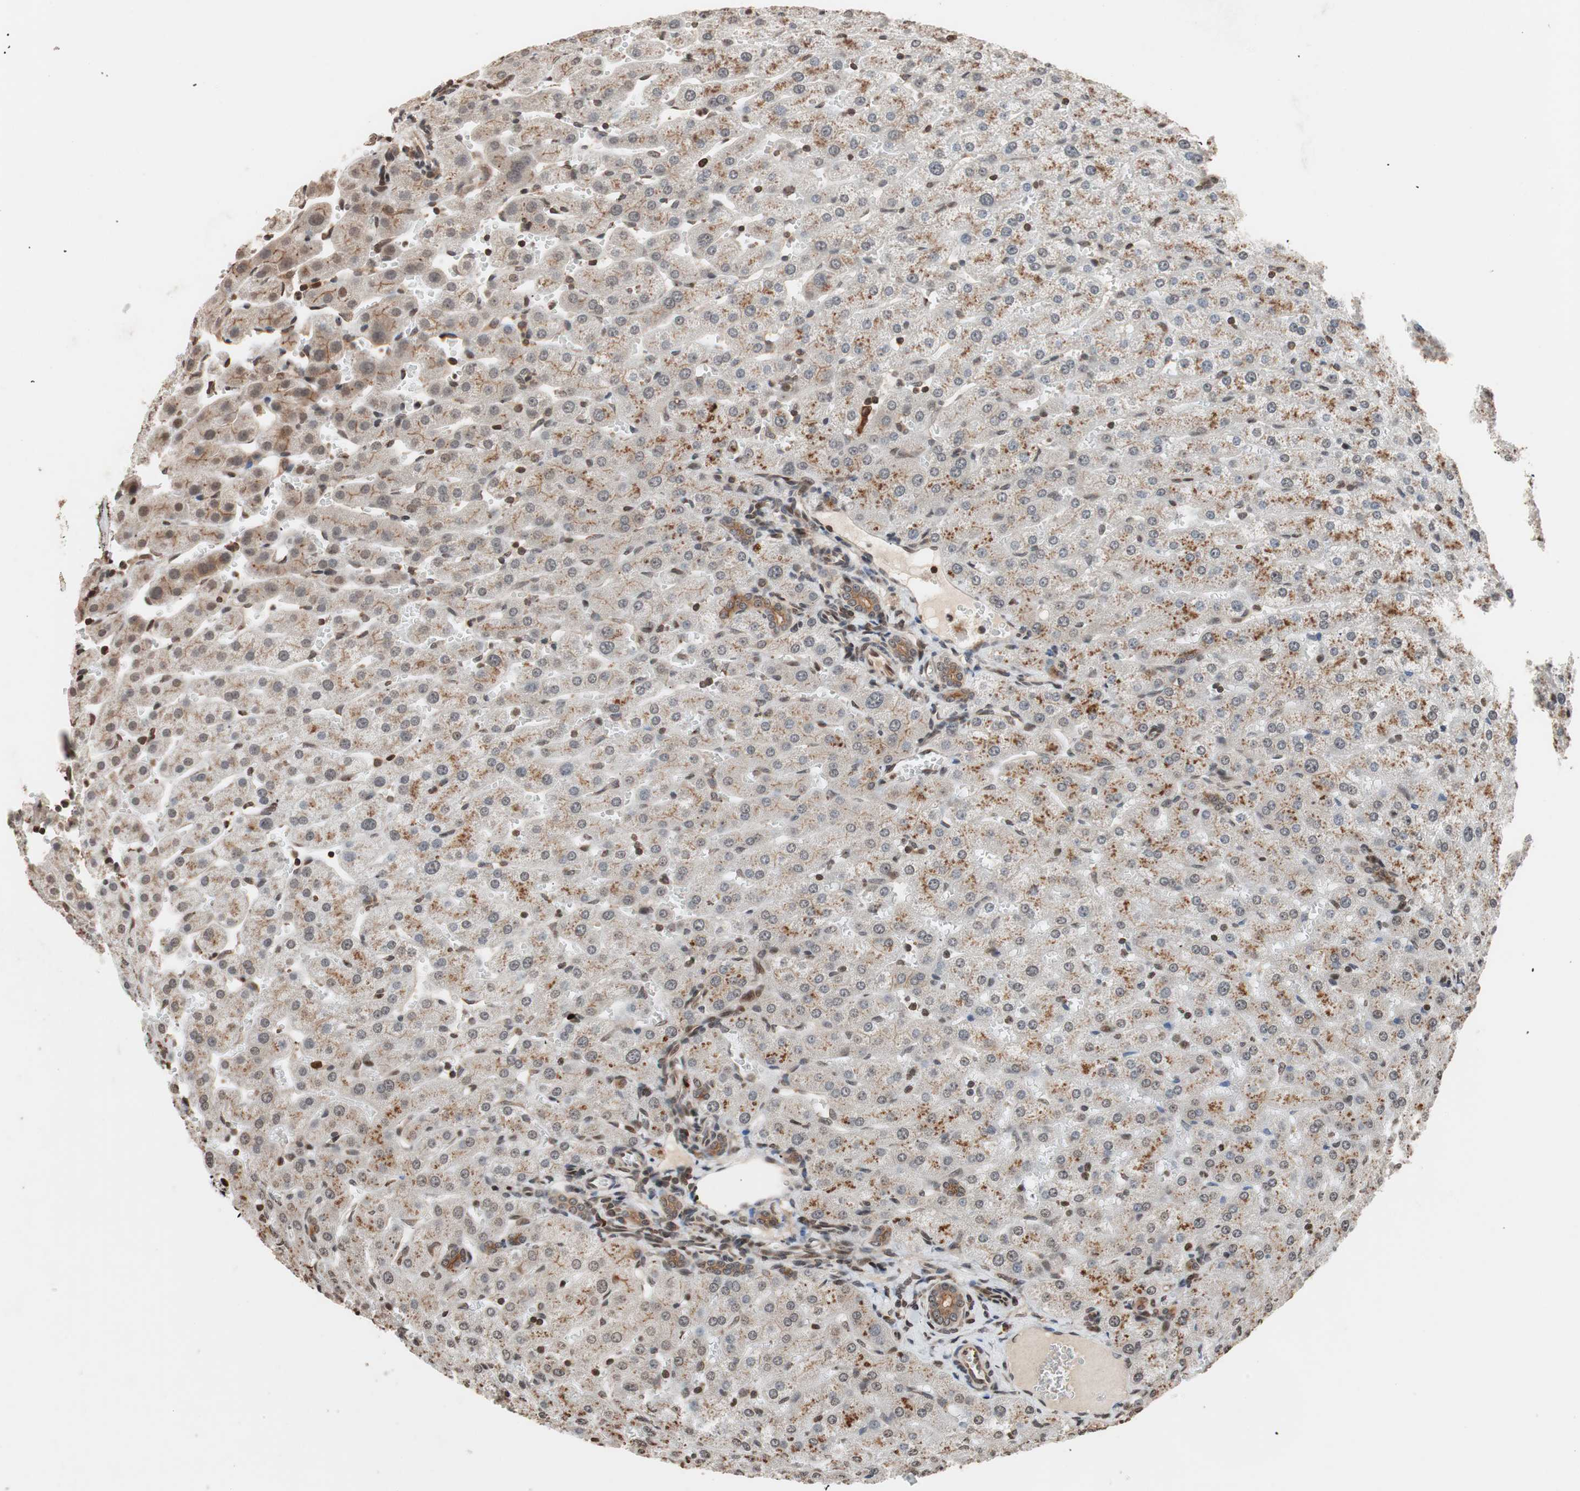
{"staining": {"intensity": "moderate", "quantity": ">75%", "location": "cytoplasmic/membranous"}, "tissue": "liver", "cell_type": "Cholangiocytes", "image_type": "normal", "snomed": [{"axis": "morphology", "description": "Normal tissue, NOS"}, {"axis": "morphology", "description": "Fibrosis, NOS"}, {"axis": "topography", "description": "Liver"}], "caption": "IHC of normal liver exhibits medium levels of moderate cytoplasmic/membranous staining in approximately >75% of cholangiocytes. The staining was performed using DAB (3,3'-diaminobenzidine), with brown indicating positive protein expression. Nuclei are stained blue with hematoxylin.", "gene": "ZFC3H1", "patient": {"sex": "female", "age": 29}}